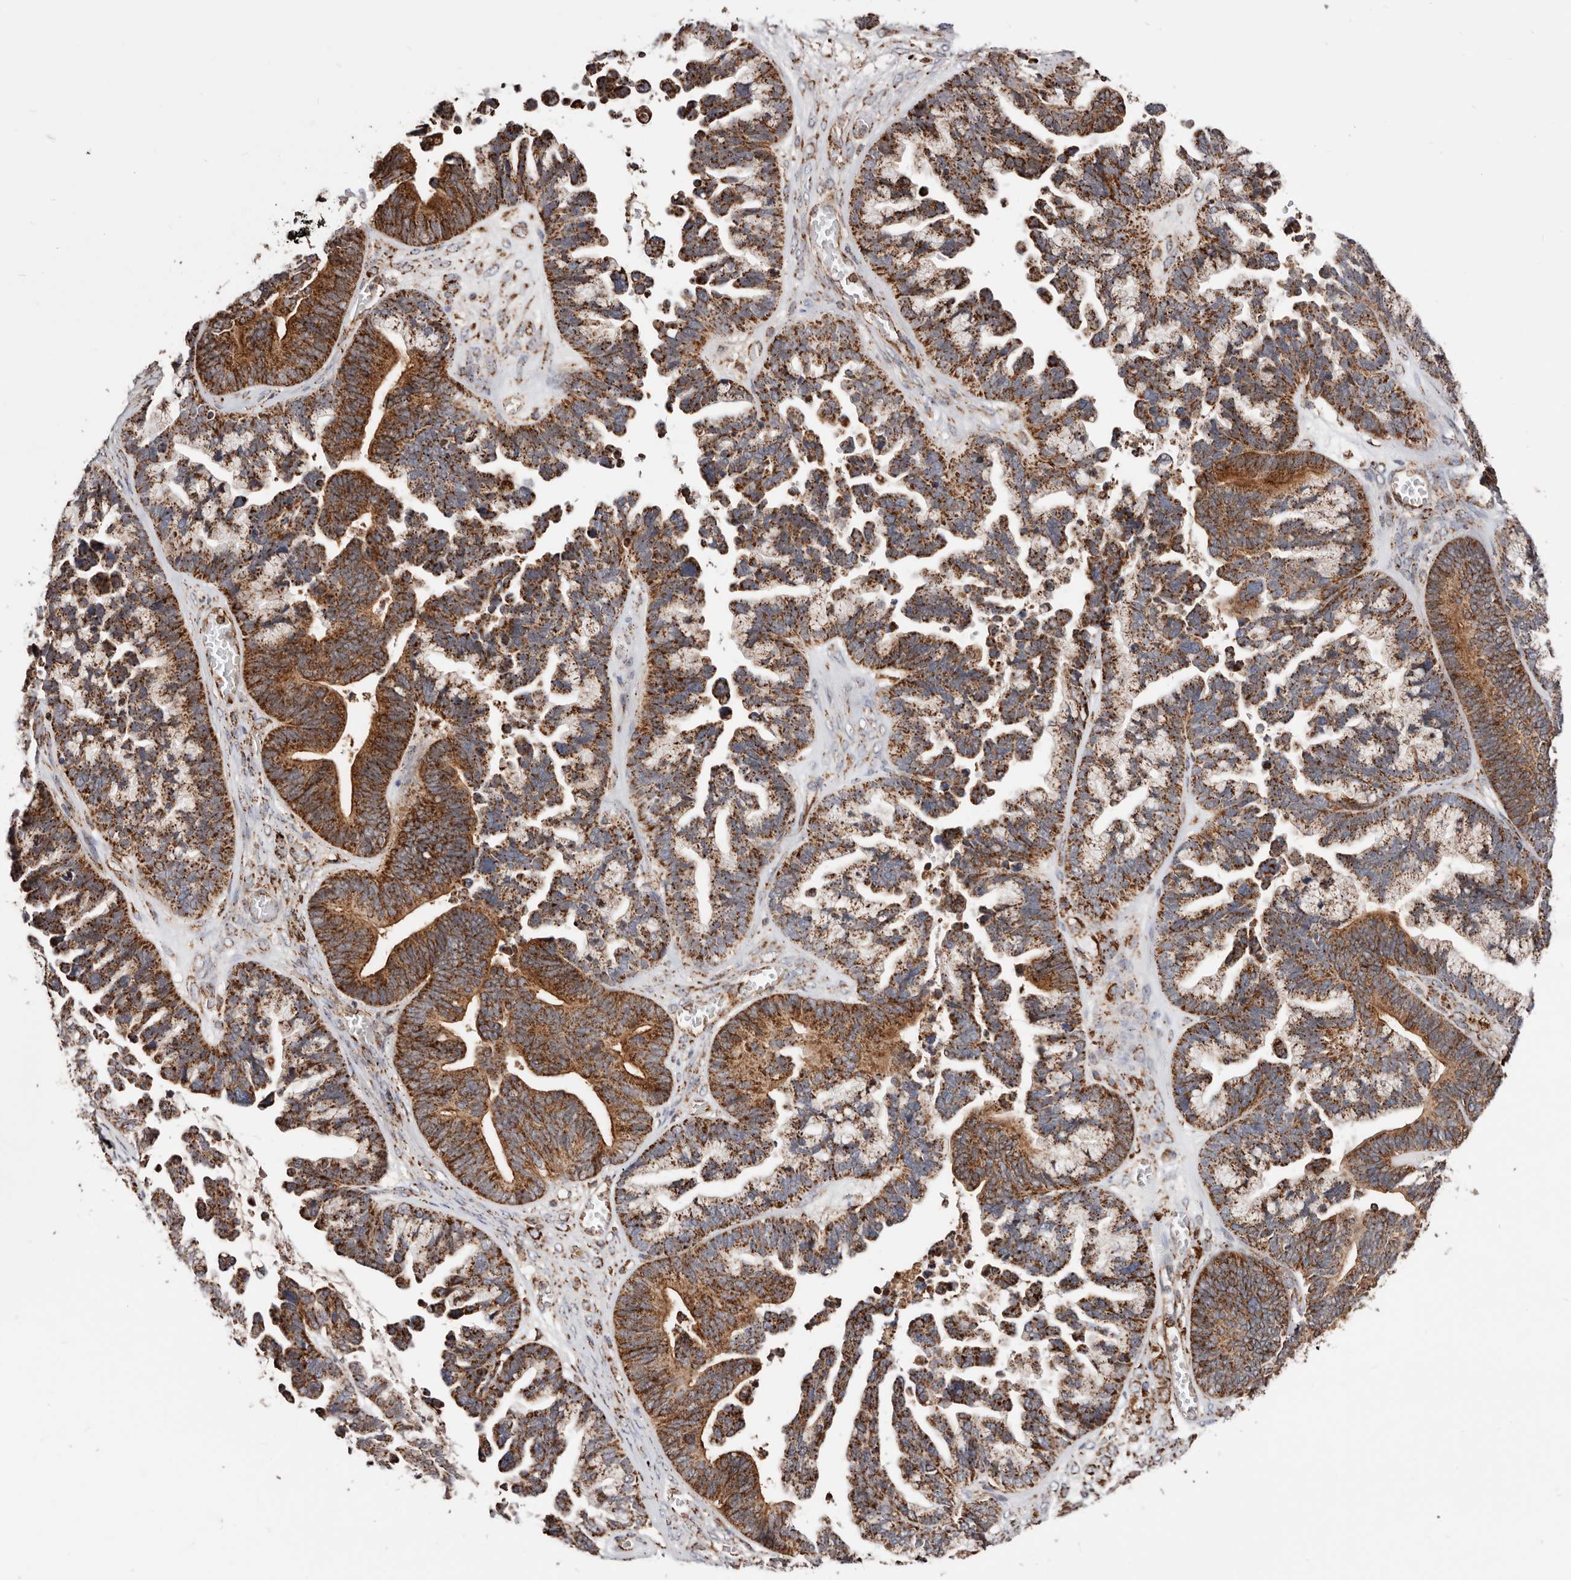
{"staining": {"intensity": "strong", "quantity": ">75%", "location": "cytoplasmic/membranous"}, "tissue": "ovarian cancer", "cell_type": "Tumor cells", "image_type": "cancer", "snomed": [{"axis": "morphology", "description": "Cystadenocarcinoma, serous, NOS"}, {"axis": "topography", "description": "Ovary"}], "caption": "Protein expression analysis of human ovarian cancer reveals strong cytoplasmic/membranous staining in approximately >75% of tumor cells.", "gene": "PRKACB", "patient": {"sex": "female", "age": 56}}